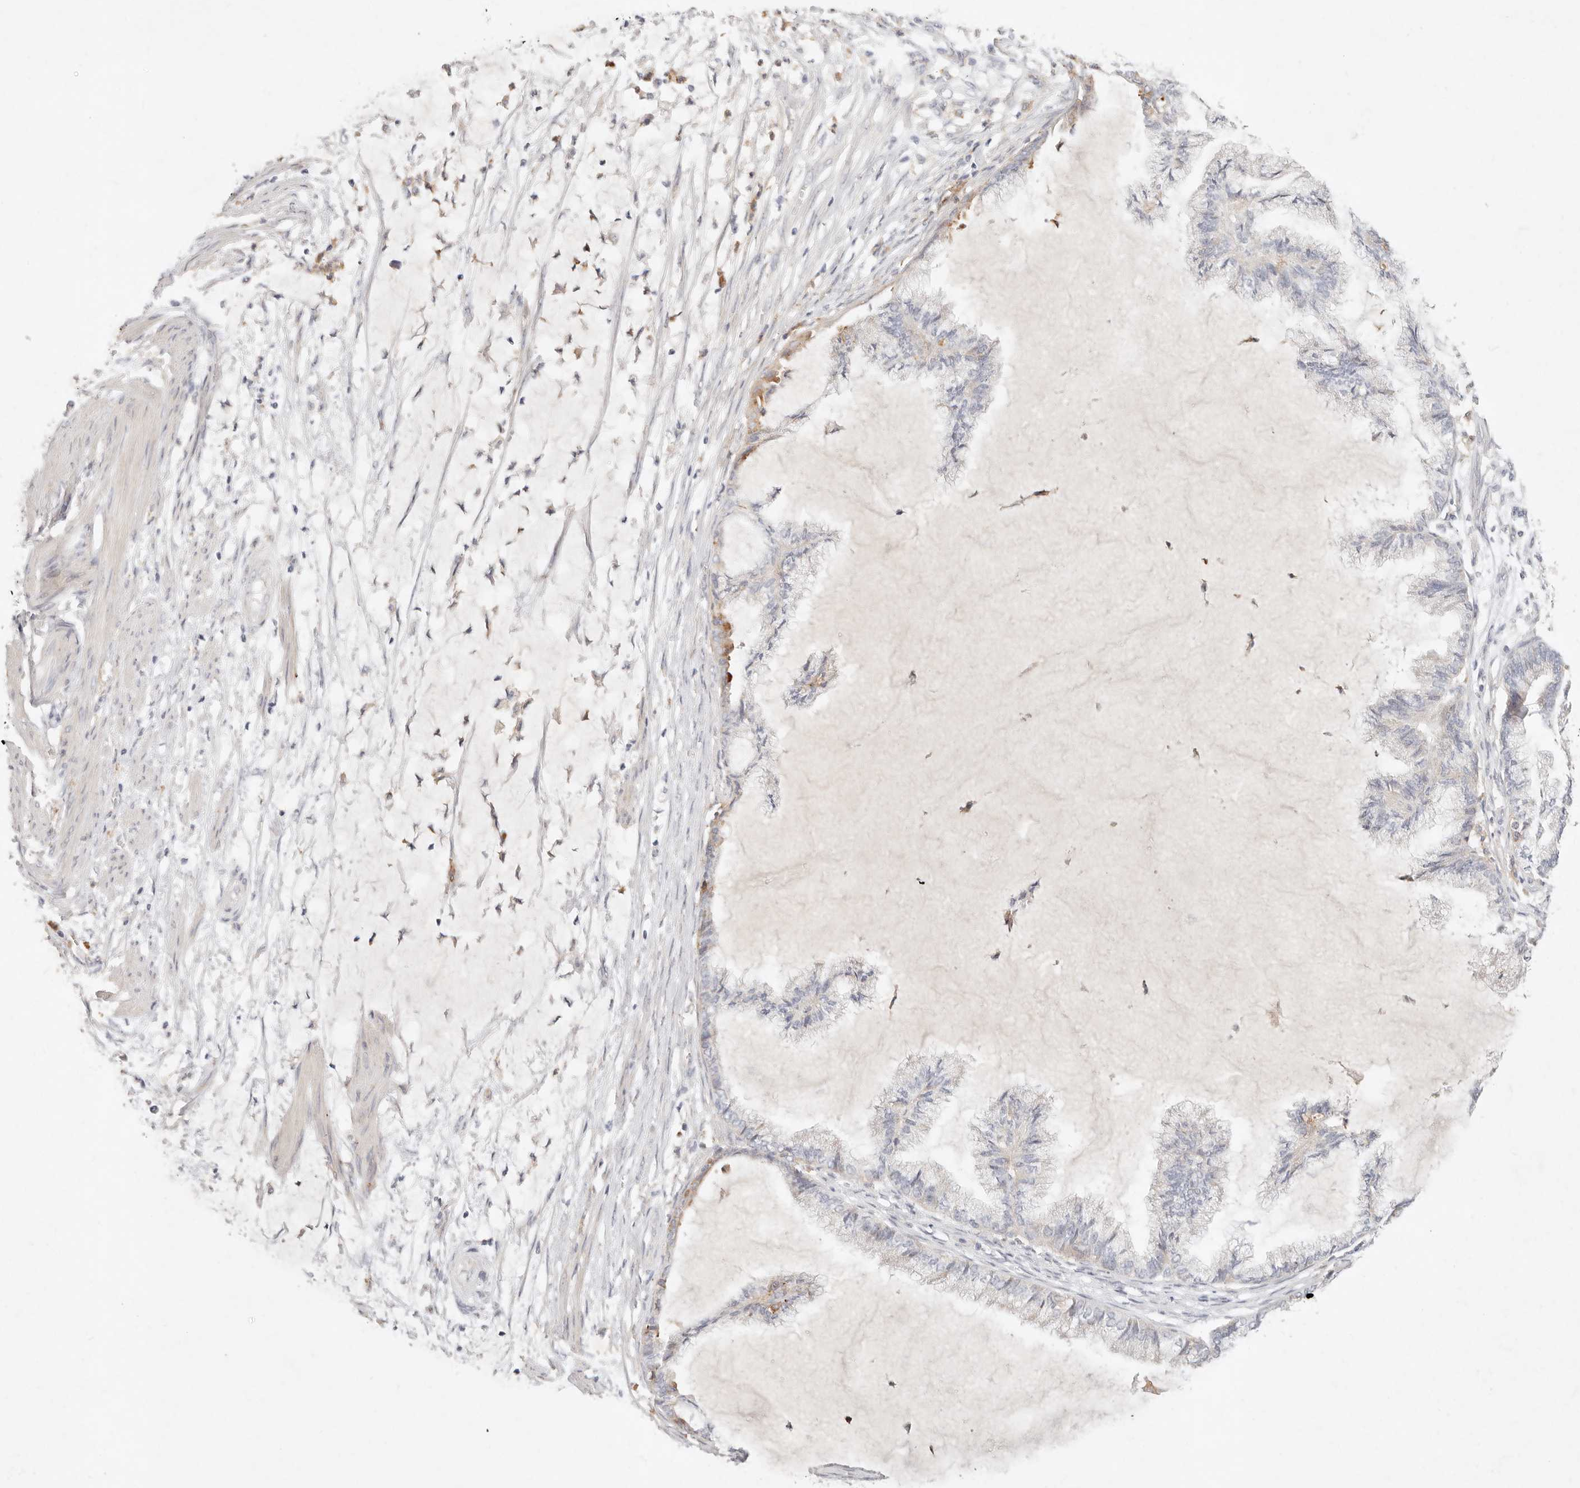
{"staining": {"intensity": "negative", "quantity": "none", "location": "none"}, "tissue": "endometrial cancer", "cell_type": "Tumor cells", "image_type": "cancer", "snomed": [{"axis": "morphology", "description": "Adenocarcinoma, NOS"}, {"axis": "topography", "description": "Endometrium"}], "caption": "Tumor cells are negative for protein expression in human adenocarcinoma (endometrial).", "gene": "GPR84", "patient": {"sex": "female", "age": 86}}